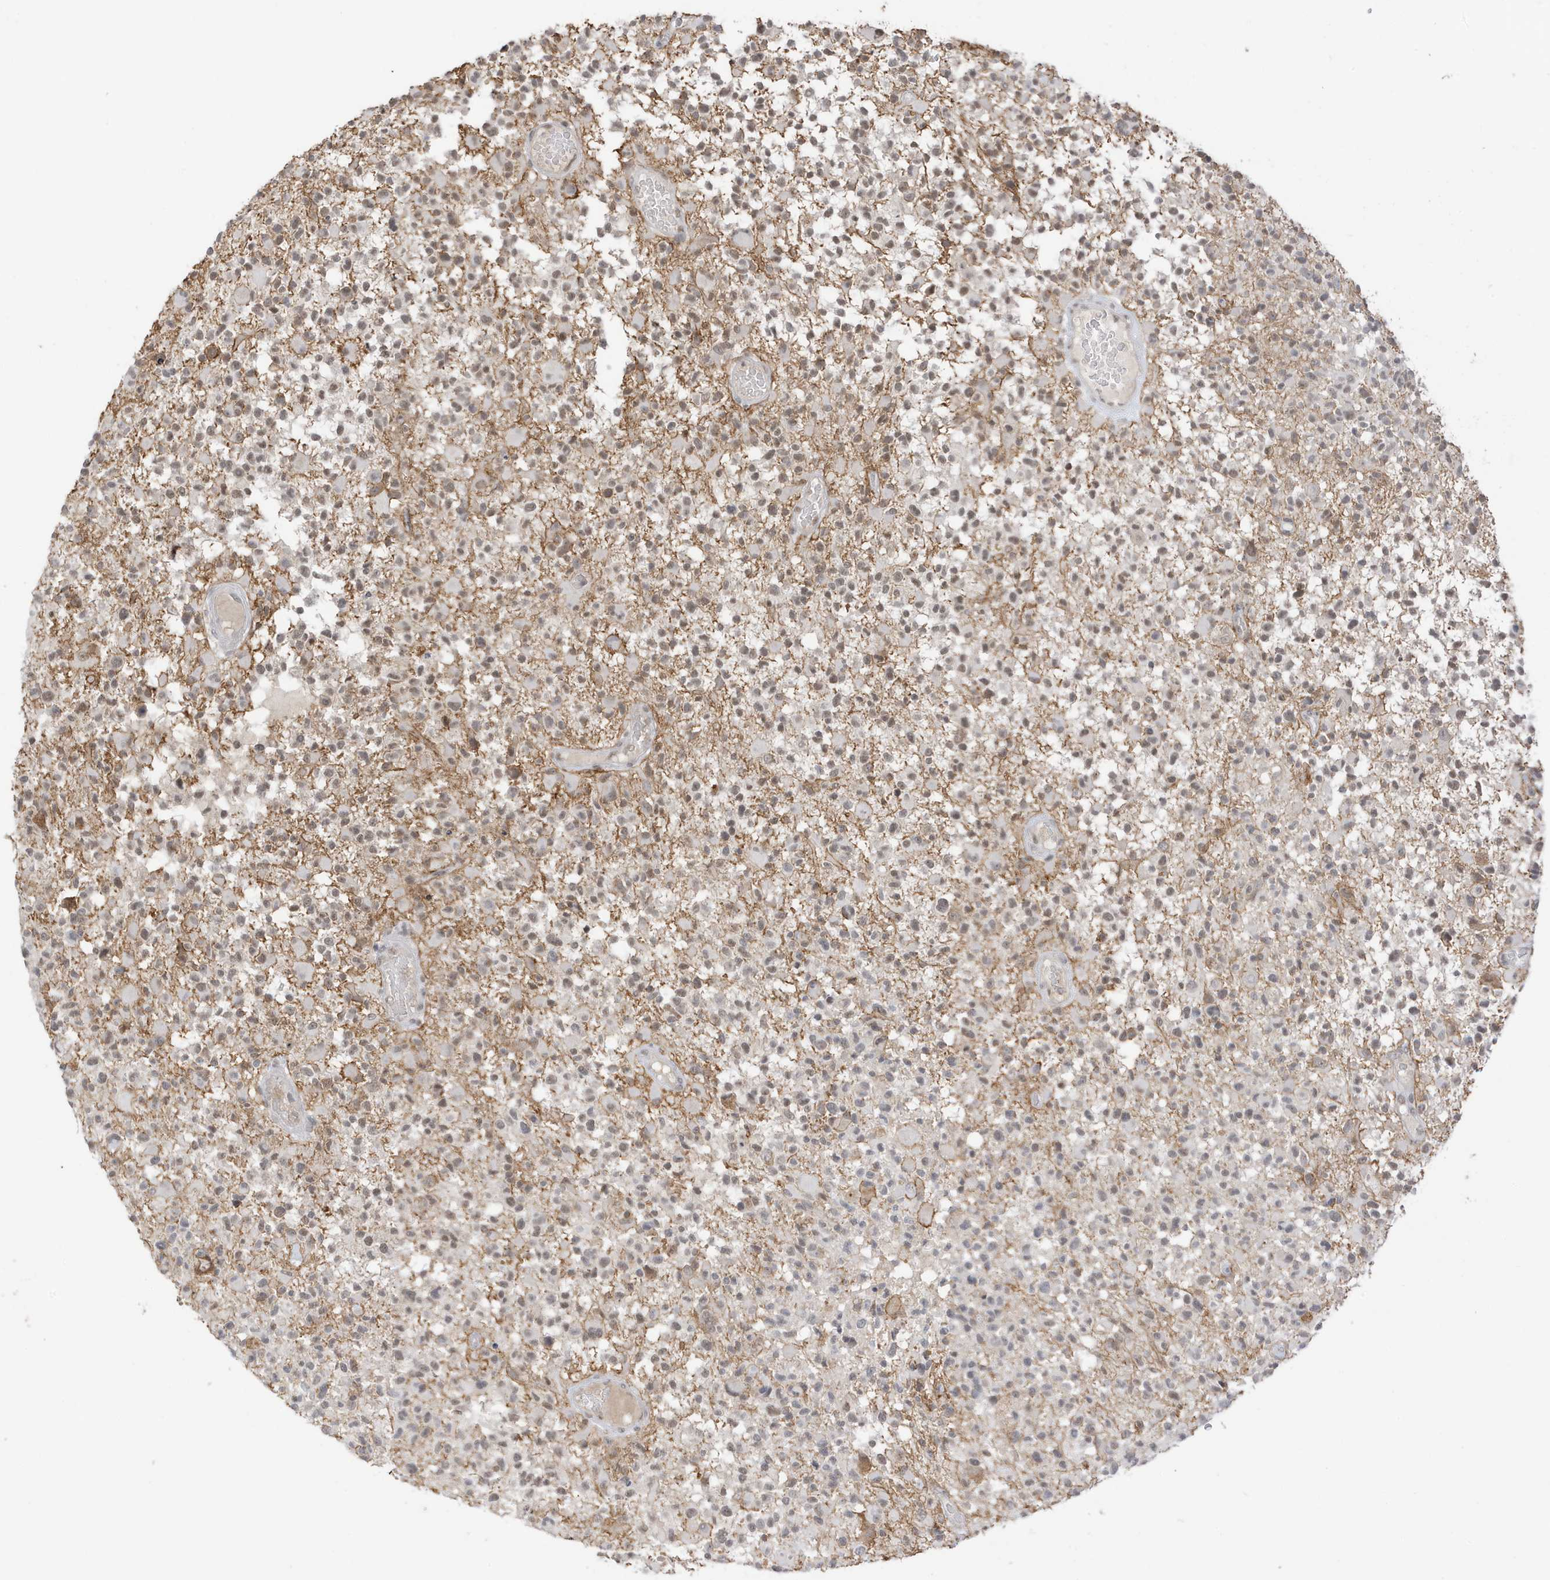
{"staining": {"intensity": "weak", "quantity": "25%-75%", "location": "nuclear"}, "tissue": "glioma", "cell_type": "Tumor cells", "image_type": "cancer", "snomed": [{"axis": "morphology", "description": "Glioma, malignant, High grade"}, {"axis": "morphology", "description": "Glioblastoma, NOS"}, {"axis": "topography", "description": "Brain"}], "caption": "Malignant glioma (high-grade) tissue shows weak nuclear staining in about 25%-75% of tumor cells", "gene": "MSL3", "patient": {"sex": "male", "age": 60}}